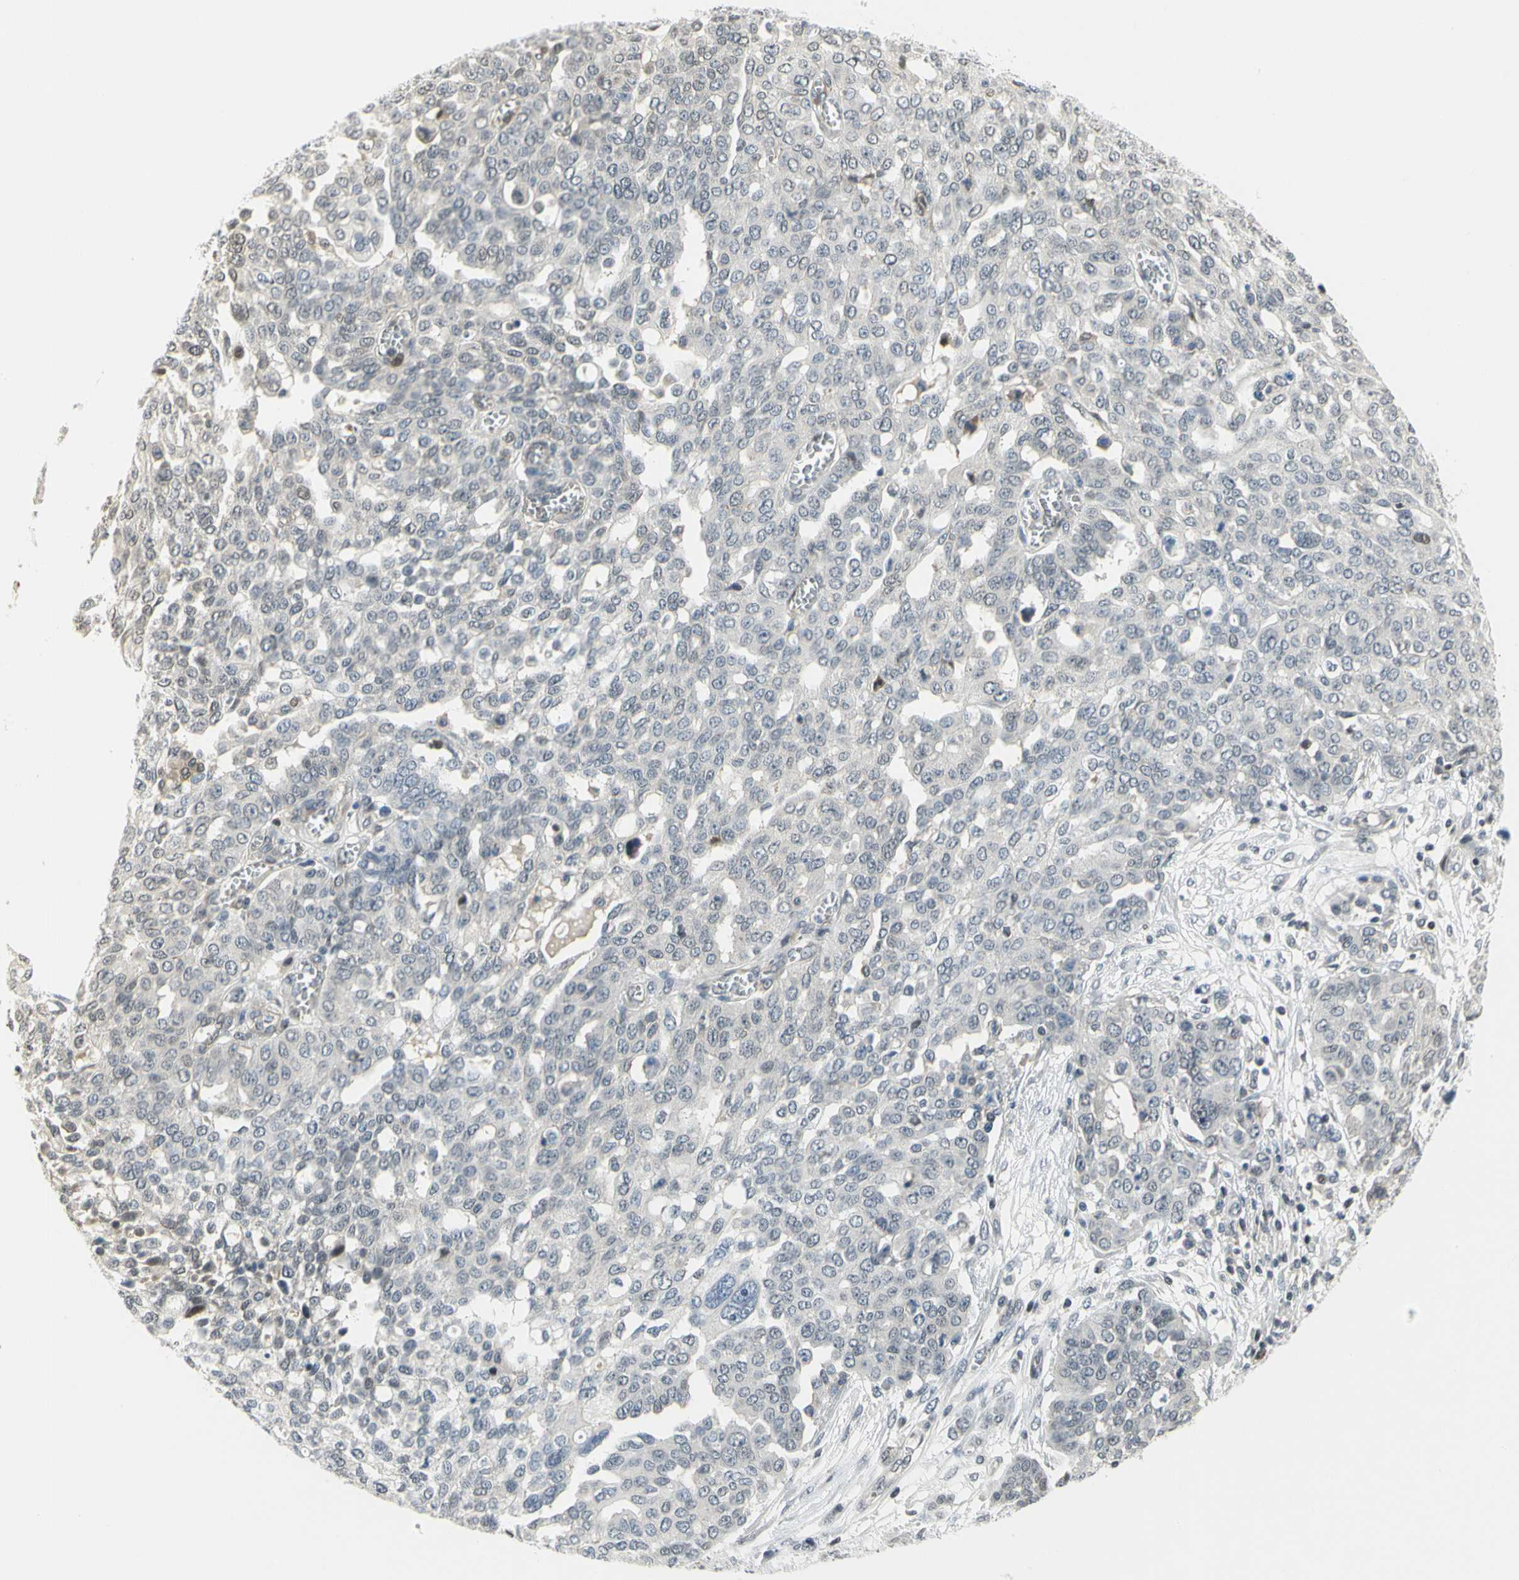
{"staining": {"intensity": "negative", "quantity": "none", "location": "none"}, "tissue": "ovarian cancer", "cell_type": "Tumor cells", "image_type": "cancer", "snomed": [{"axis": "morphology", "description": "Cystadenocarcinoma, serous, NOS"}, {"axis": "topography", "description": "Soft tissue"}, {"axis": "topography", "description": "Ovary"}], "caption": "Immunohistochemical staining of human ovarian cancer demonstrates no significant expression in tumor cells.", "gene": "IMPG2", "patient": {"sex": "female", "age": 57}}